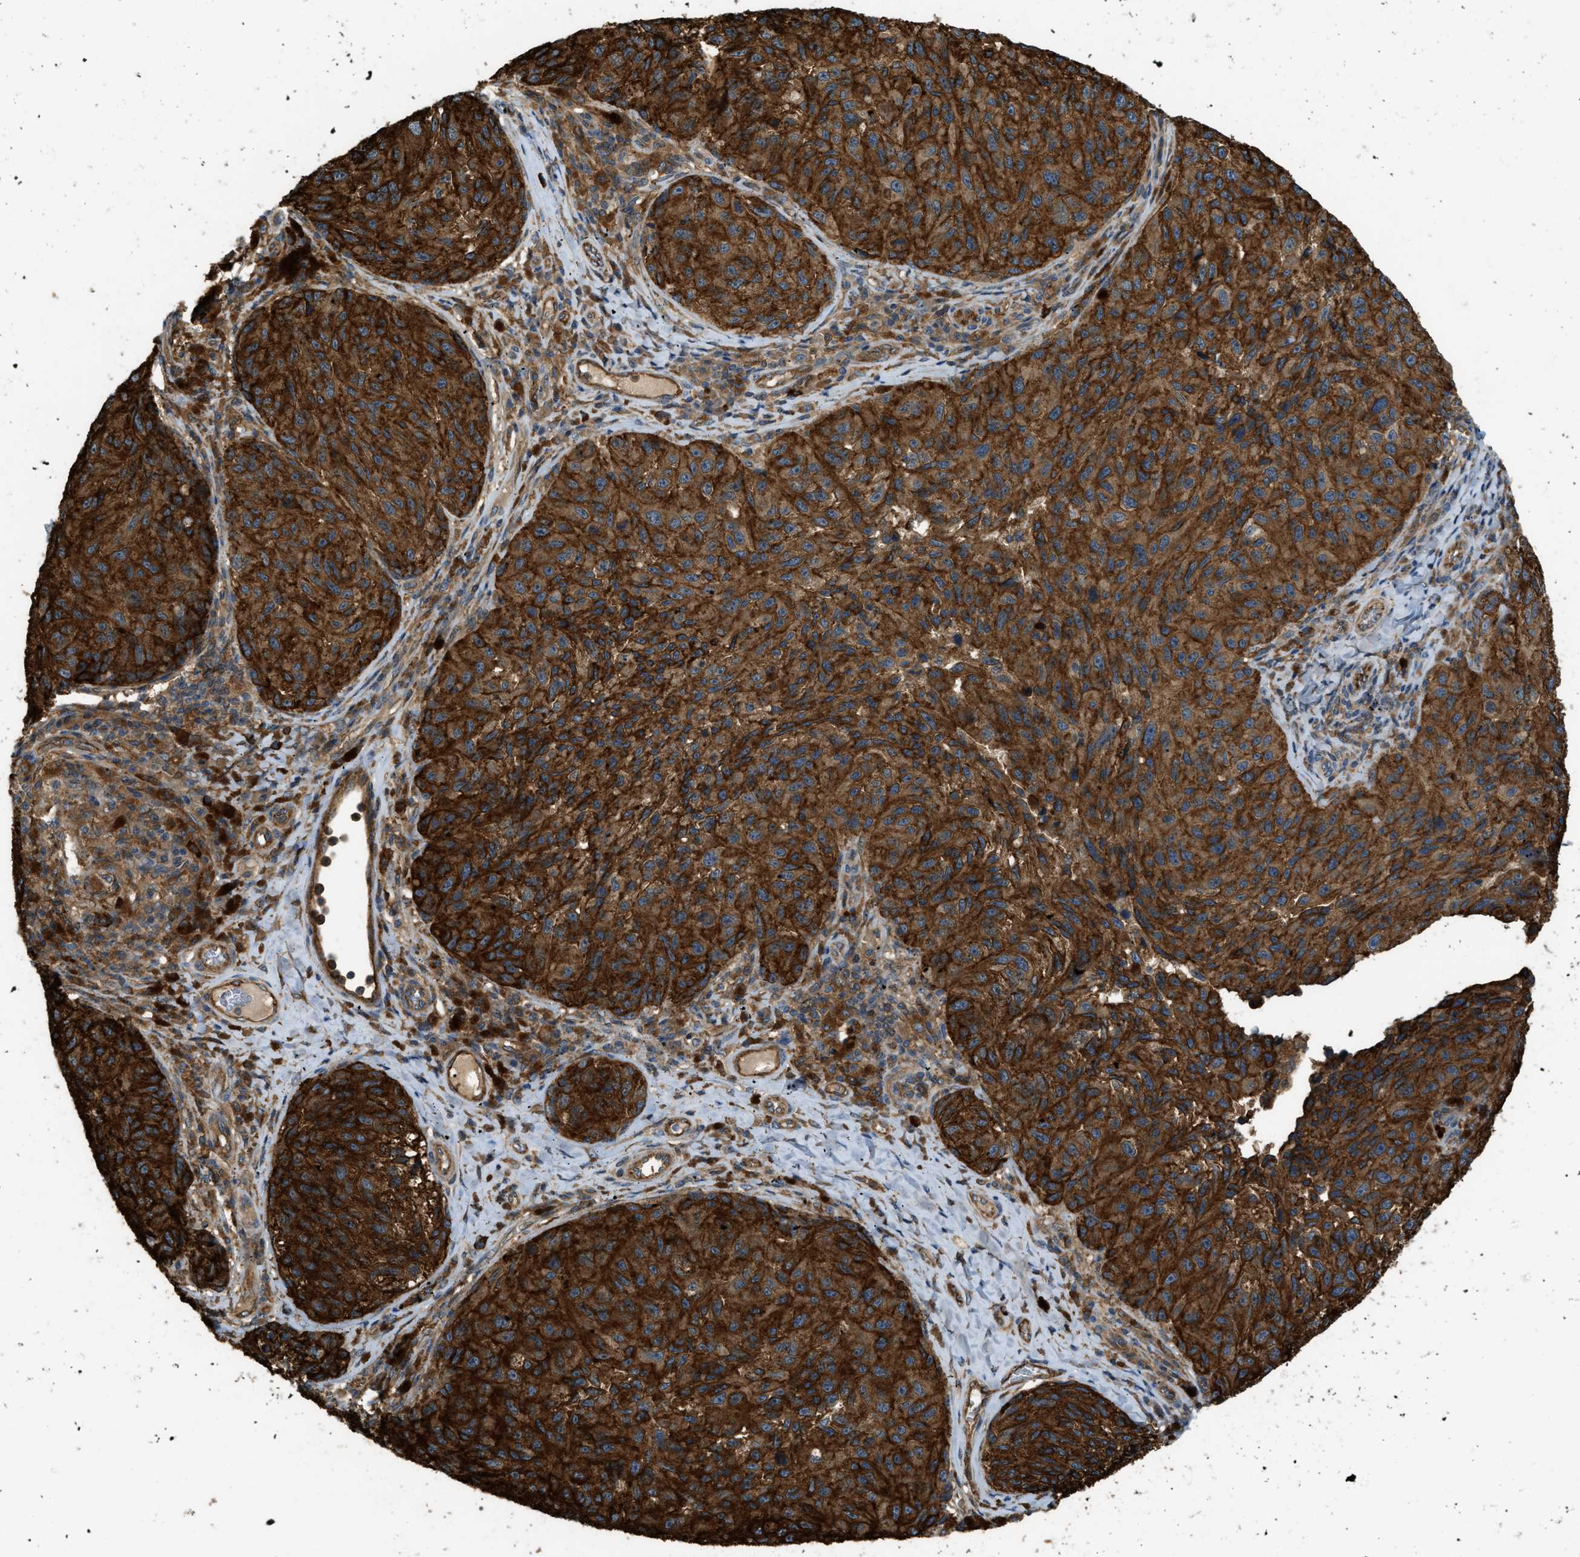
{"staining": {"intensity": "strong", "quantity": ">75%", "location": "cytoplasmic/membranous"}, "tissue": "melanoma", "cell_type": "Tumor cells", "image_type": "cancer", "snomed": [{"axis": "morphology", "description": "Malignant melanoma, NOS"}, {"axis": "topography", "description": "Skin"}], "caption": "This image shows malignant melanoma stained with immunohistochemistry to label a protein in brown. The cytoplasmic/membranous of tumor cells show strong positivity for the protein. Nuclei are counter-stained blue.", "gene": "BAG4", "patient": {"sex": "female", "age": 73}}